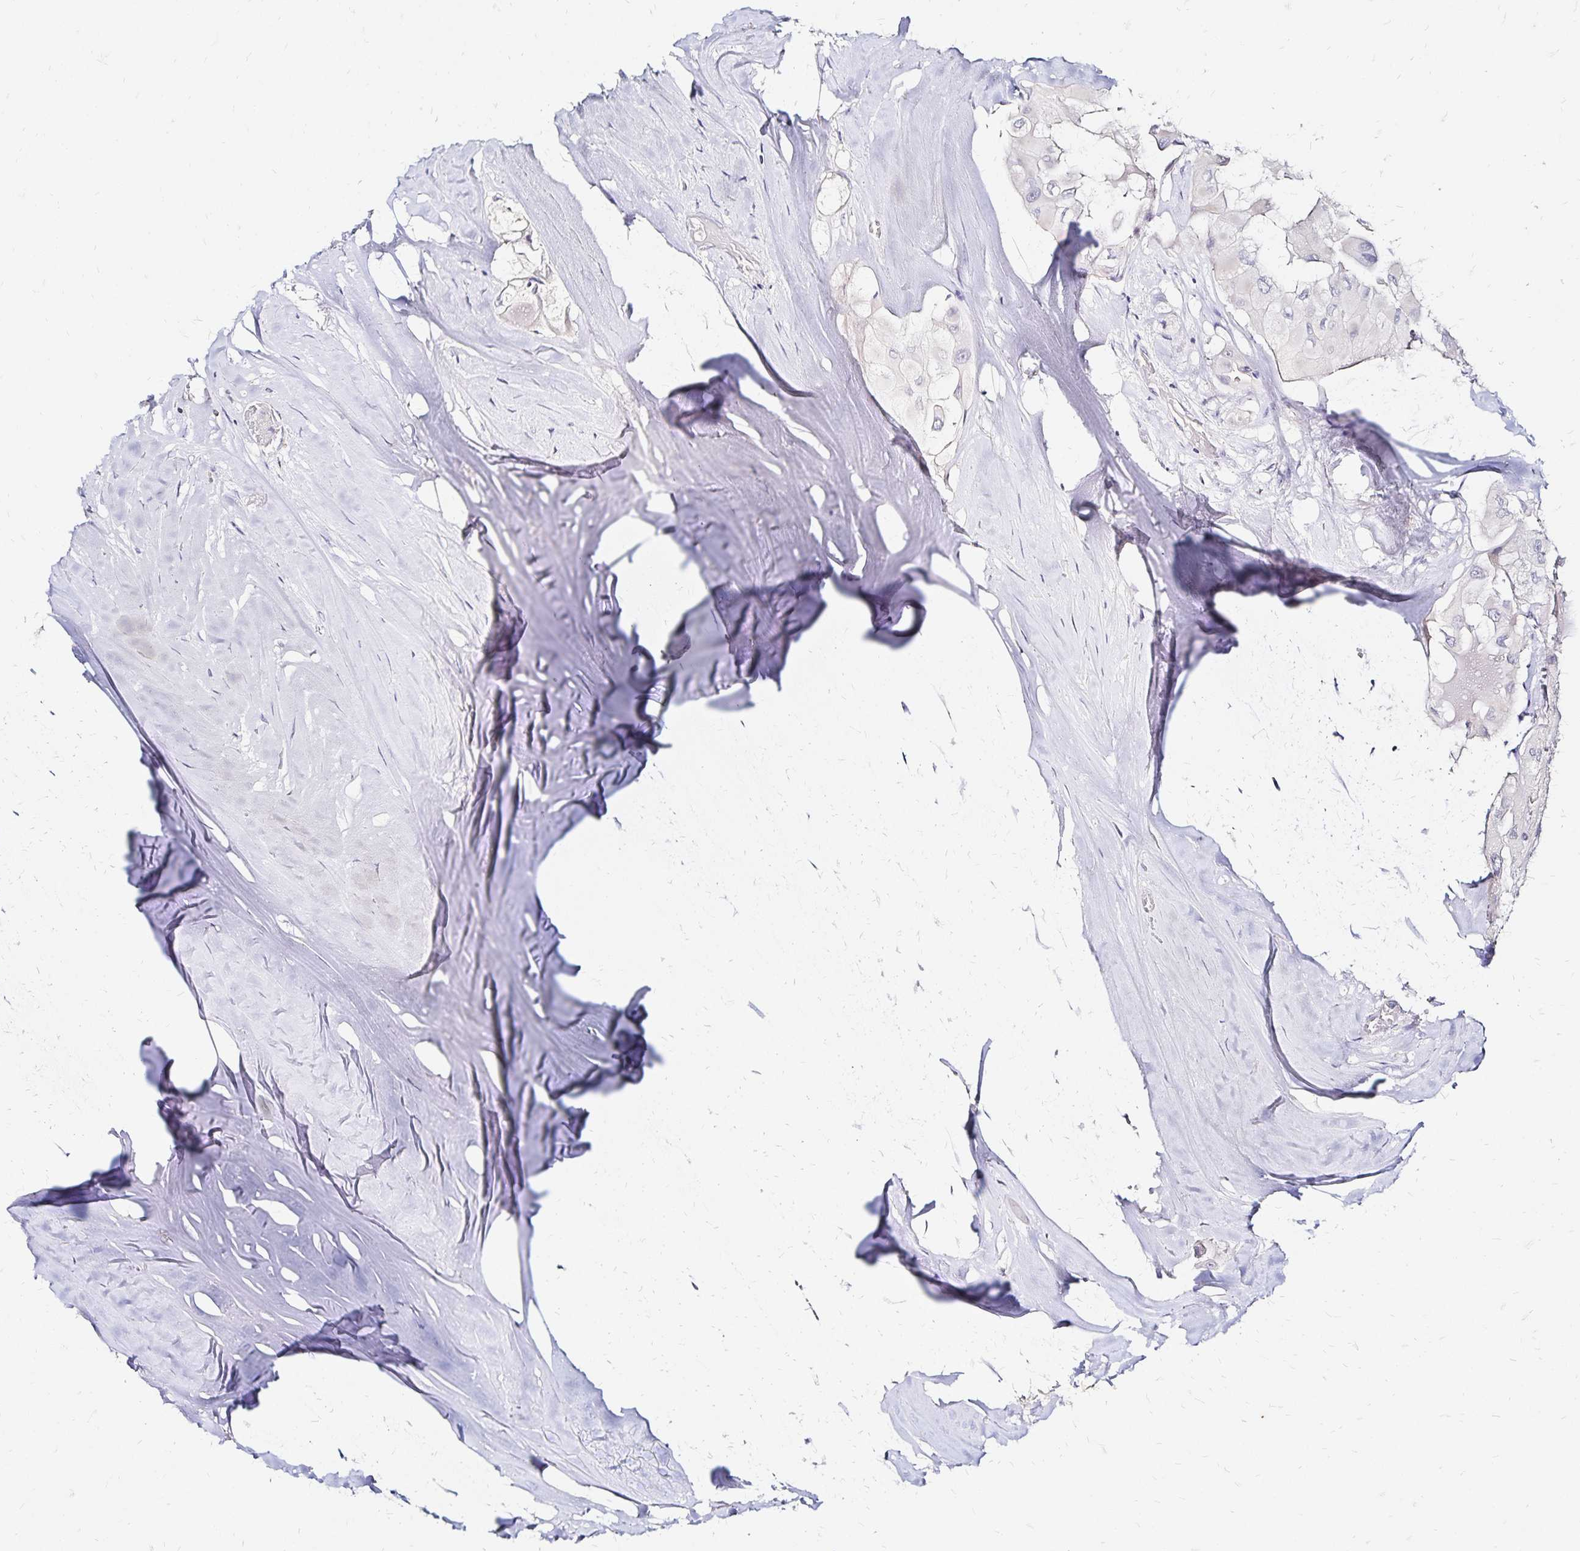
{"staining": {"intensity": "negative", "quantity": "none", "location": "none"}, "tissue": "thyroid cancer", "cell_type": "Tumor cells", "image_type": "cancer", "snomed": [{"axis": "morphology", "description": "Normal tissue, NOS"}, {"axis": "morphology", "description": "Papillary adenocarcinoma, NOS"}, {"axis": "topography", "description": "Thyroid gland"}], "caption": "Immunohistochemistry (IHC) histopathology image of neoplastic tissue: thyroid cancer (papillary adenocarcinoma) stained with DAB (3,3'-diaminobenzidine) displays no significant protein expression in tumor cells.", "gene": "SLC5A1", "patient": {"sex": "female", "age": 59}}